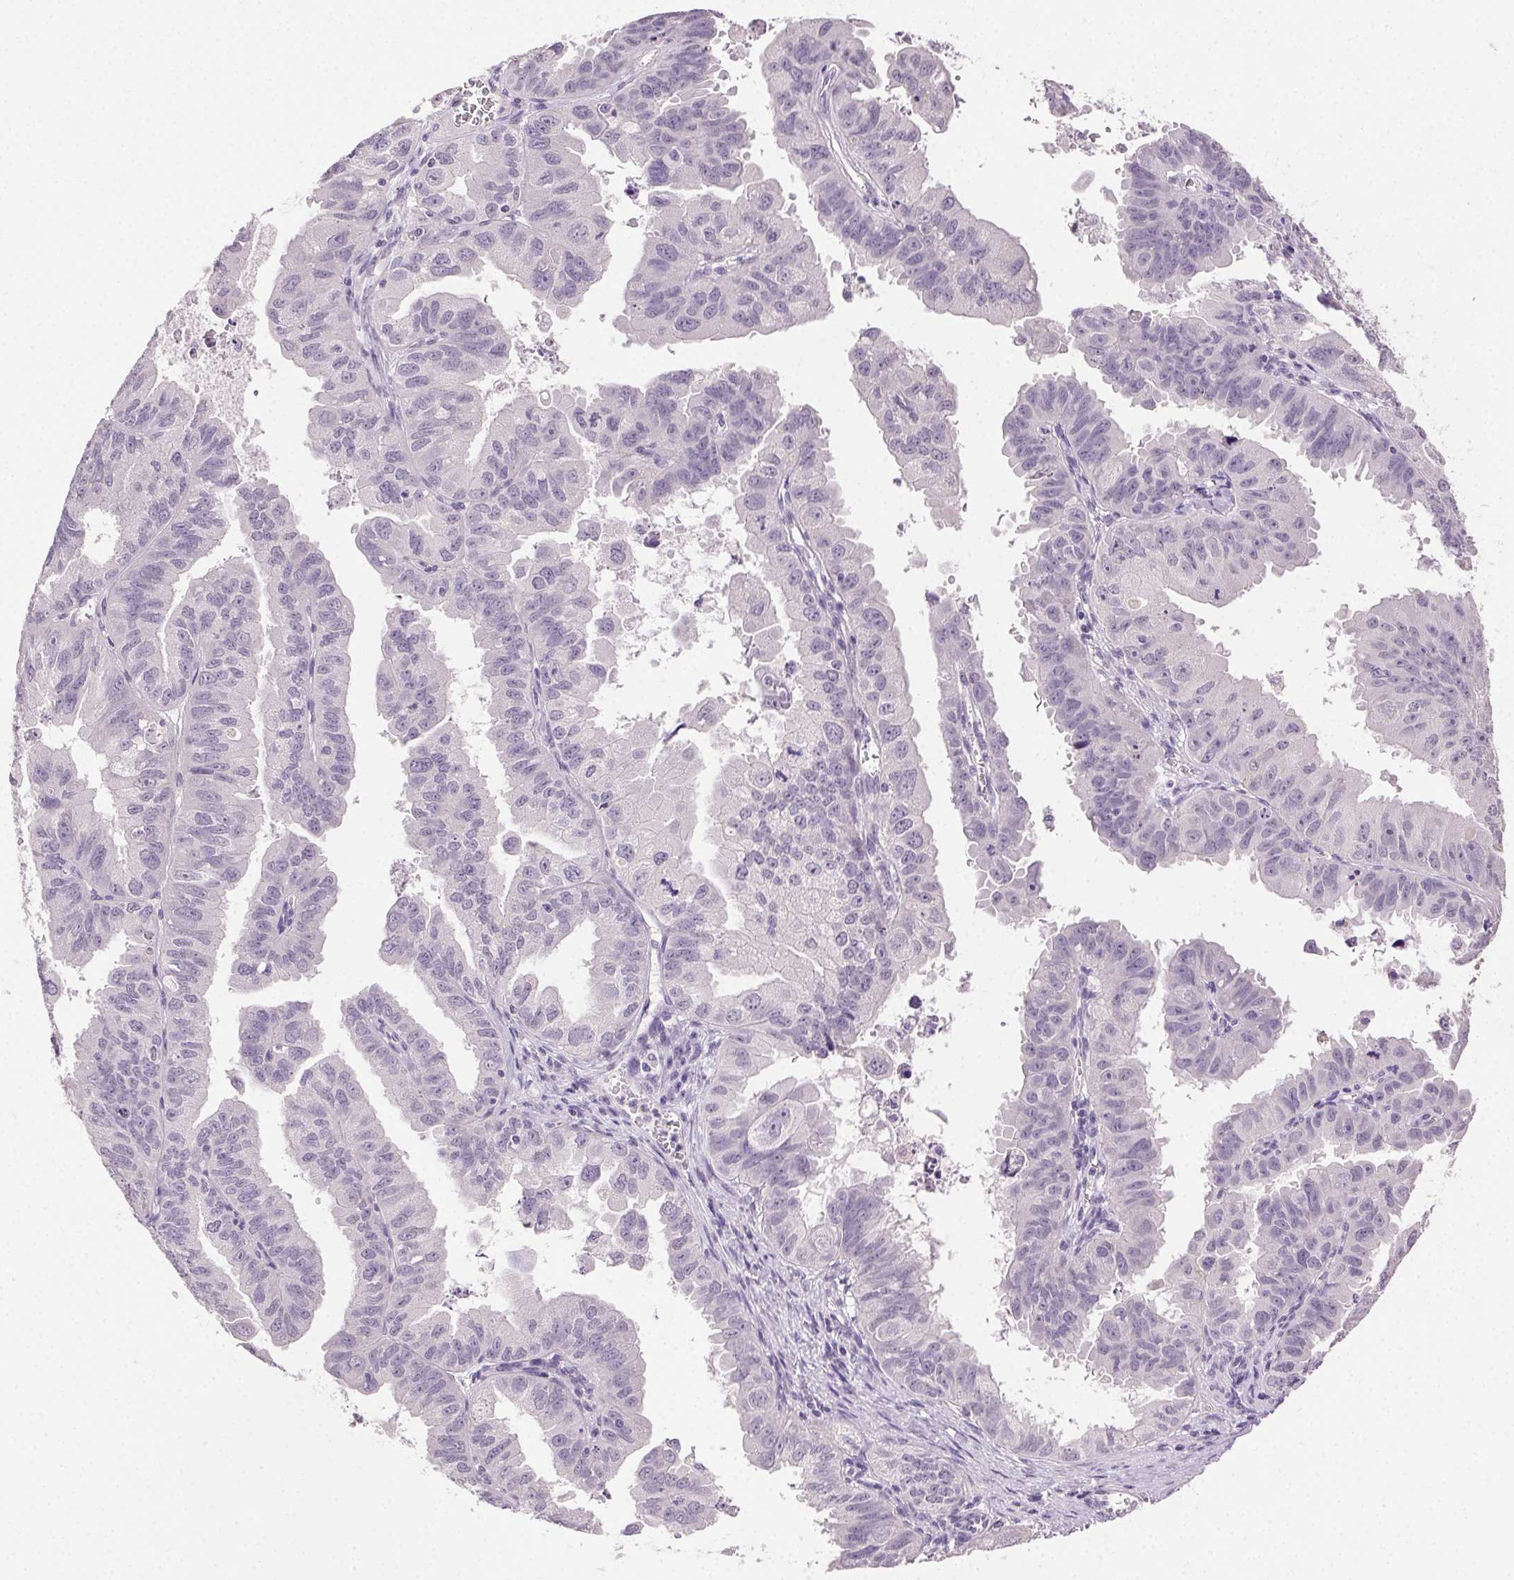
{"staining": {"intensity": "negative", "quantity": "none", "location": "none"}, "tissue": "ovarian cancer", "cell_type": "Tumor cells", "image_type": "cancer", "snomed": [{"axis": "morphology", "description": "Carcinoma, endometroid"}, {"axis": "topography", "description": "Ovary"}], "caption": "Immunohistochemistry (IHC) of human endometroid carcinoma (ovarian) reveals no staining in tumor cells. Brightfield microscopy of immunohistochemistry stained with DAB (brown) and hematoxylin (blue), captured at high magnification.", "gene": "CLDN10", "patient": {"sex": "female", "age": 85}}